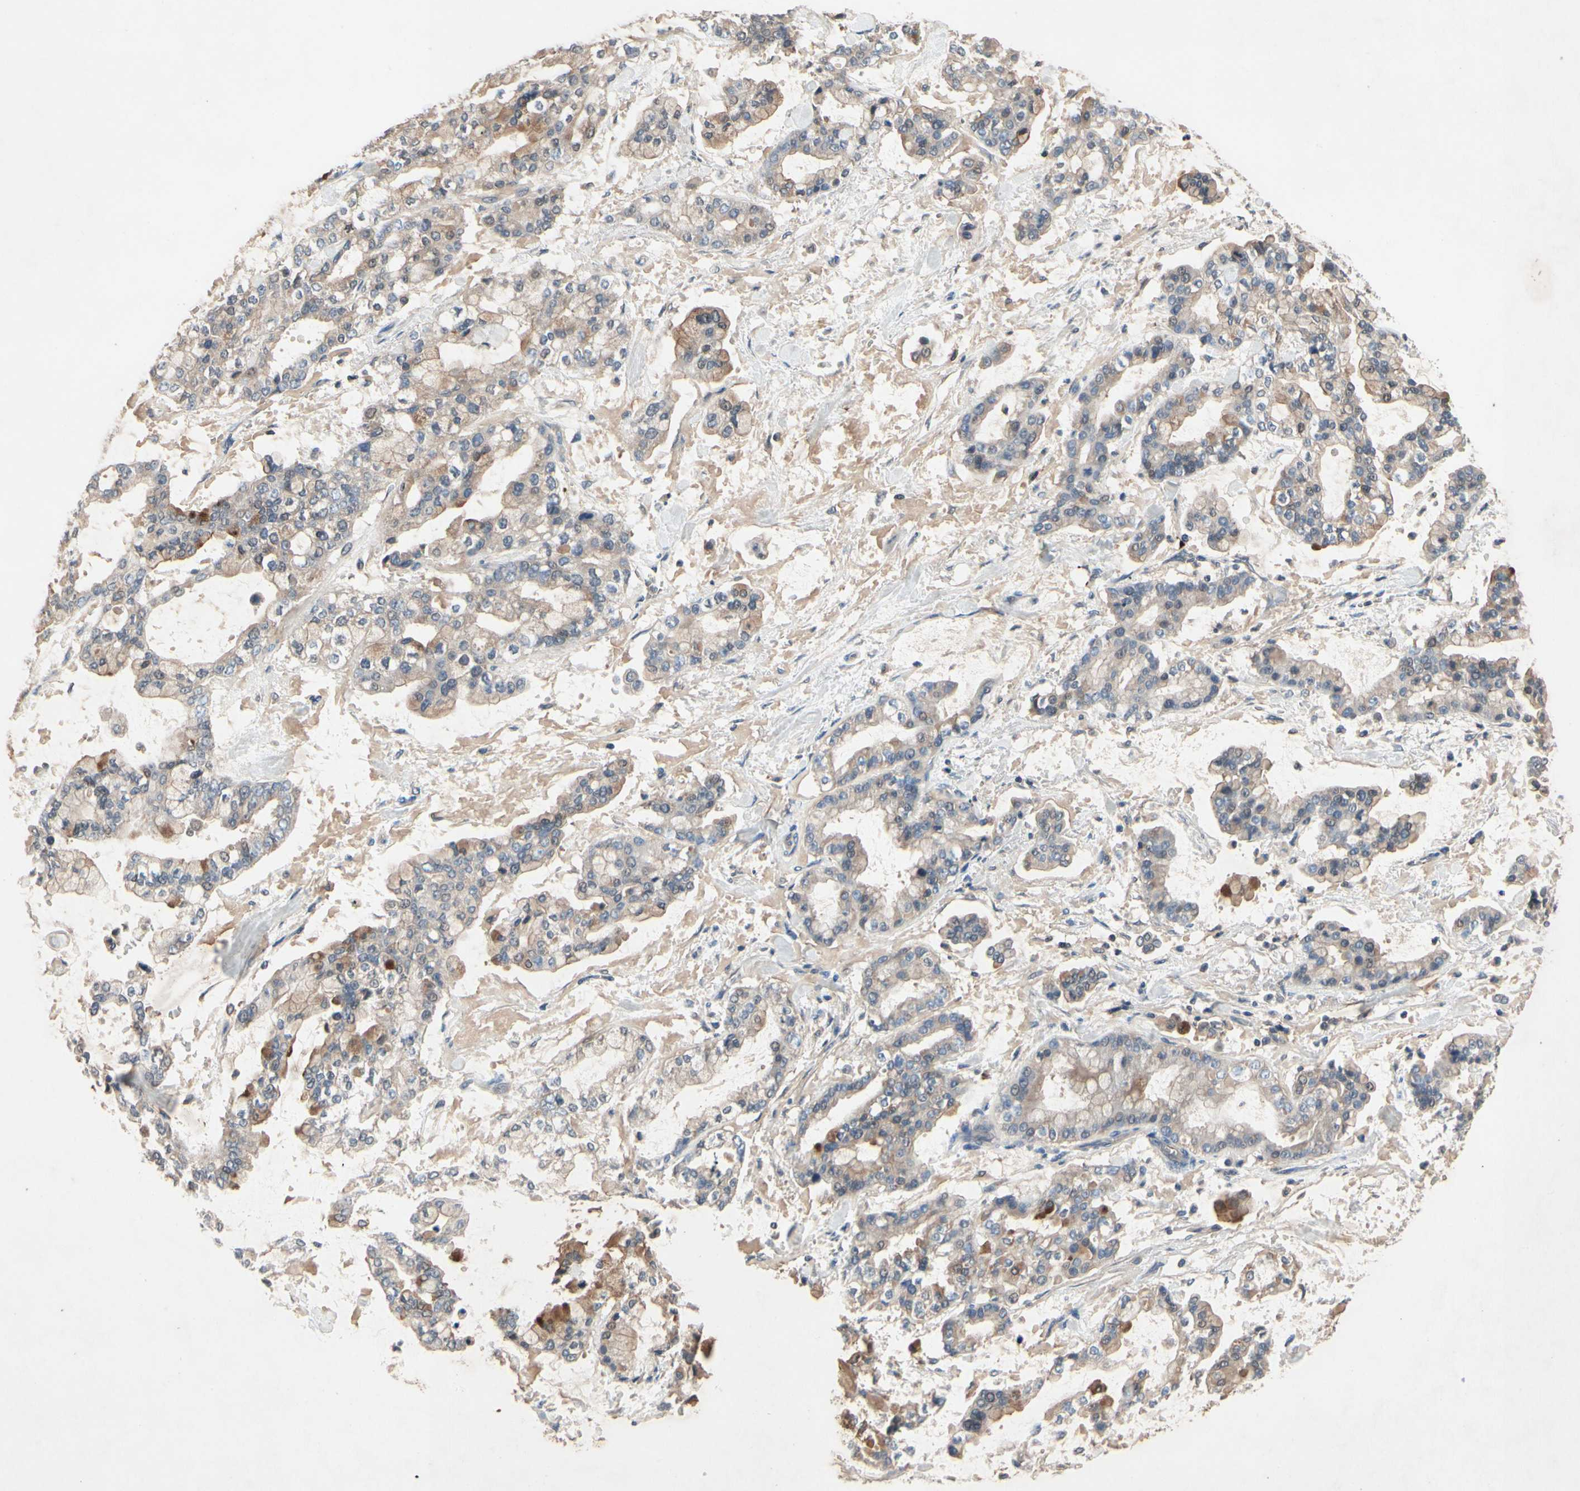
{"staining": {"intensity": "weak", "quantity": ">75%", "location": "cytoplasmic/membranous"}, "tissue": "stomach cancer", "cell_type": "Tumor cells", "image_type": "cancer", "snomed": [{"axis": "morphology", "description": "Normal tissue, NOS"}, {"axis": "morphology", "description": "Adenocarcinoma, NOS"}, {"axis": "topography", "description": "Stomach, upper"}, {"axis": "topography", "description": "Stomach"}], "caption": "A brown stain shows weak cytoplasmic/membranous staining of a protein in stomach cancer (adenocarcinoma) tumor cells. (DAB = brown stain, brightfield microscopy at high magnification).", "gene": "IL1RL1", "patient": {"sex": "male", "age": 76}}